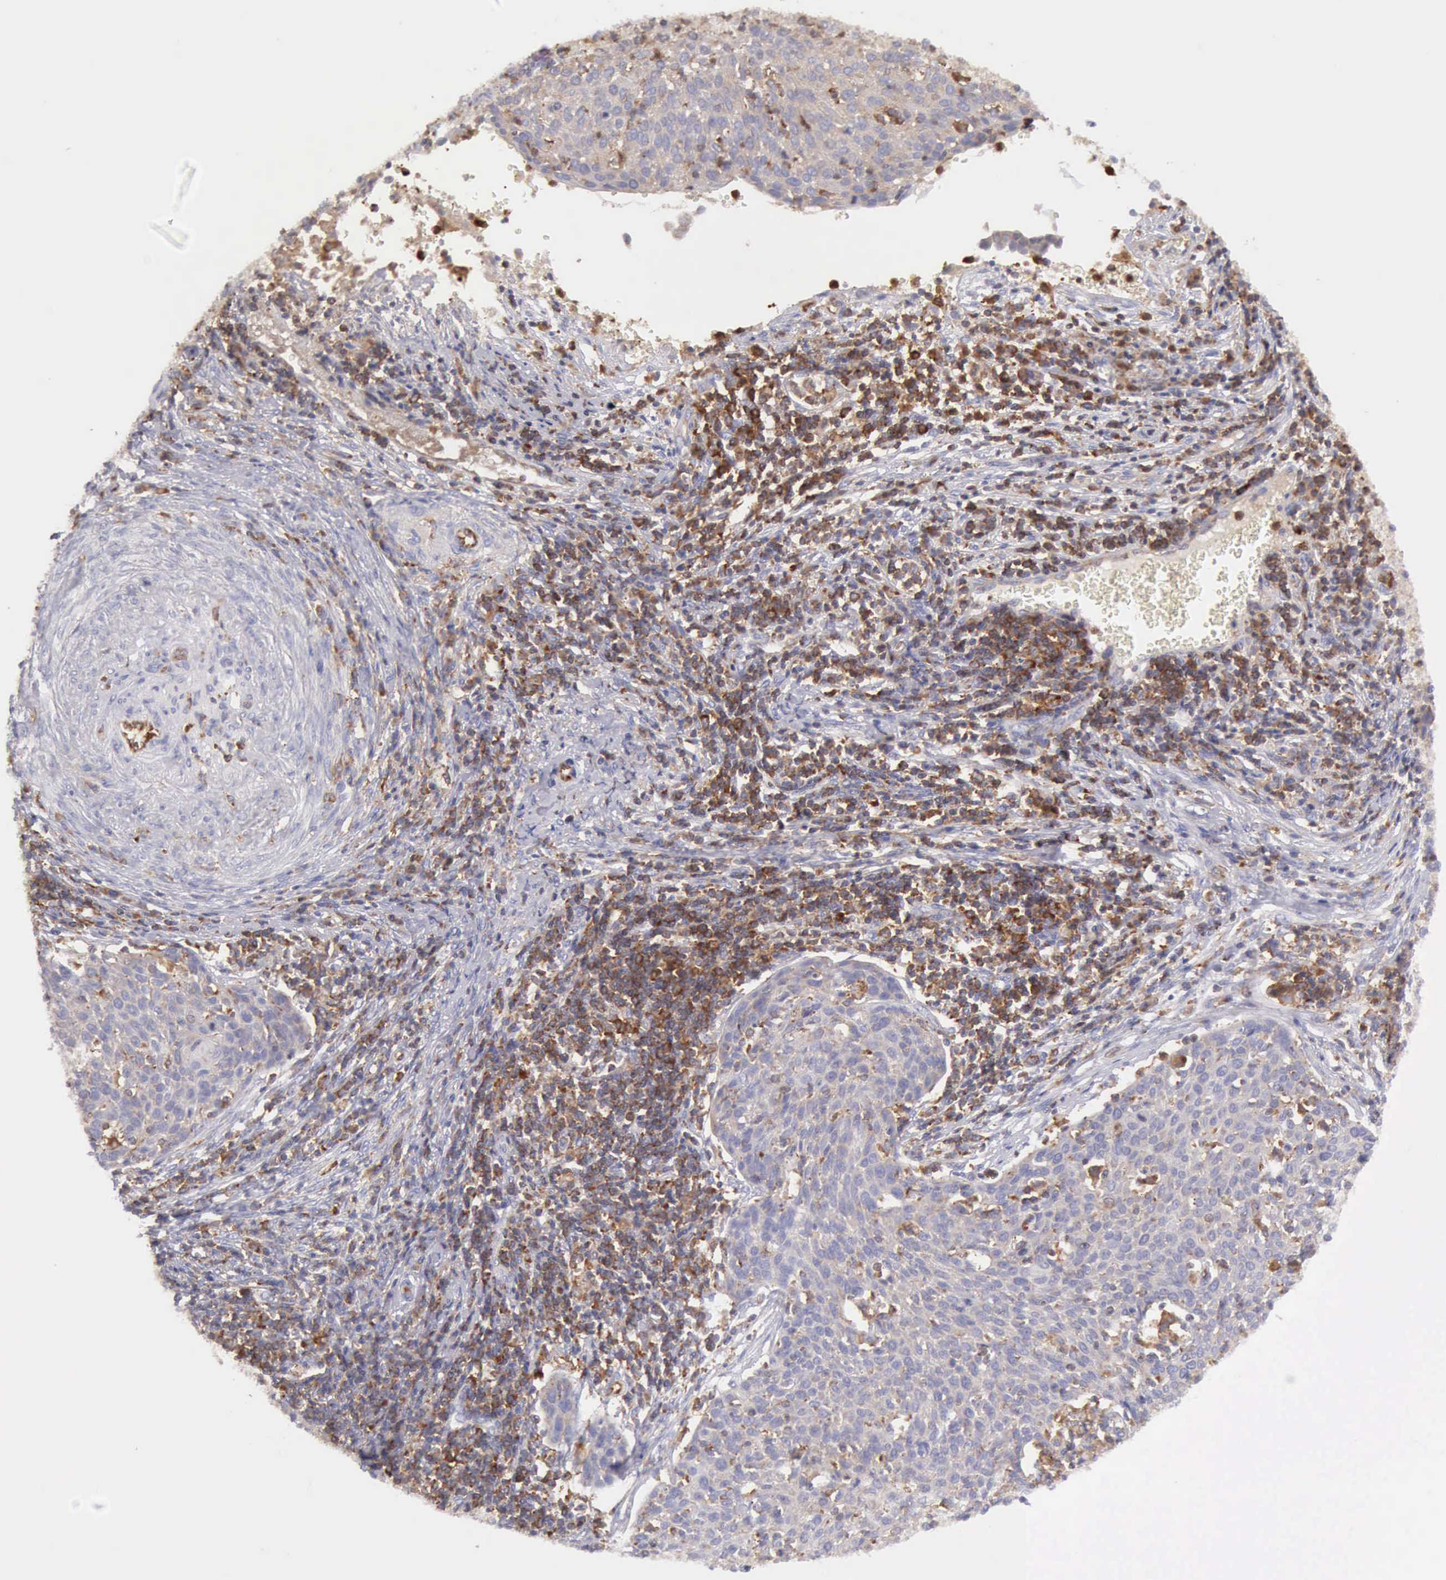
{"staining": {"intensity": "negative", "quantity": "none", "location": "none"}, "tissue": "cervical cancer", "cell_type": "Tumor cells", "image_type": "cancer", "snomed": [{"axis": "morphology", "description": "Squamous cell carcinoma, NOS"}, {"axis": "topography", "description": "Cervix"}], "caption": "Immunohistochemical staining of human cervical cancer shows no significant staining in tumor cells.", "gene": "ARHGAP4", "patient": {"sex": "female", "age": 38}}